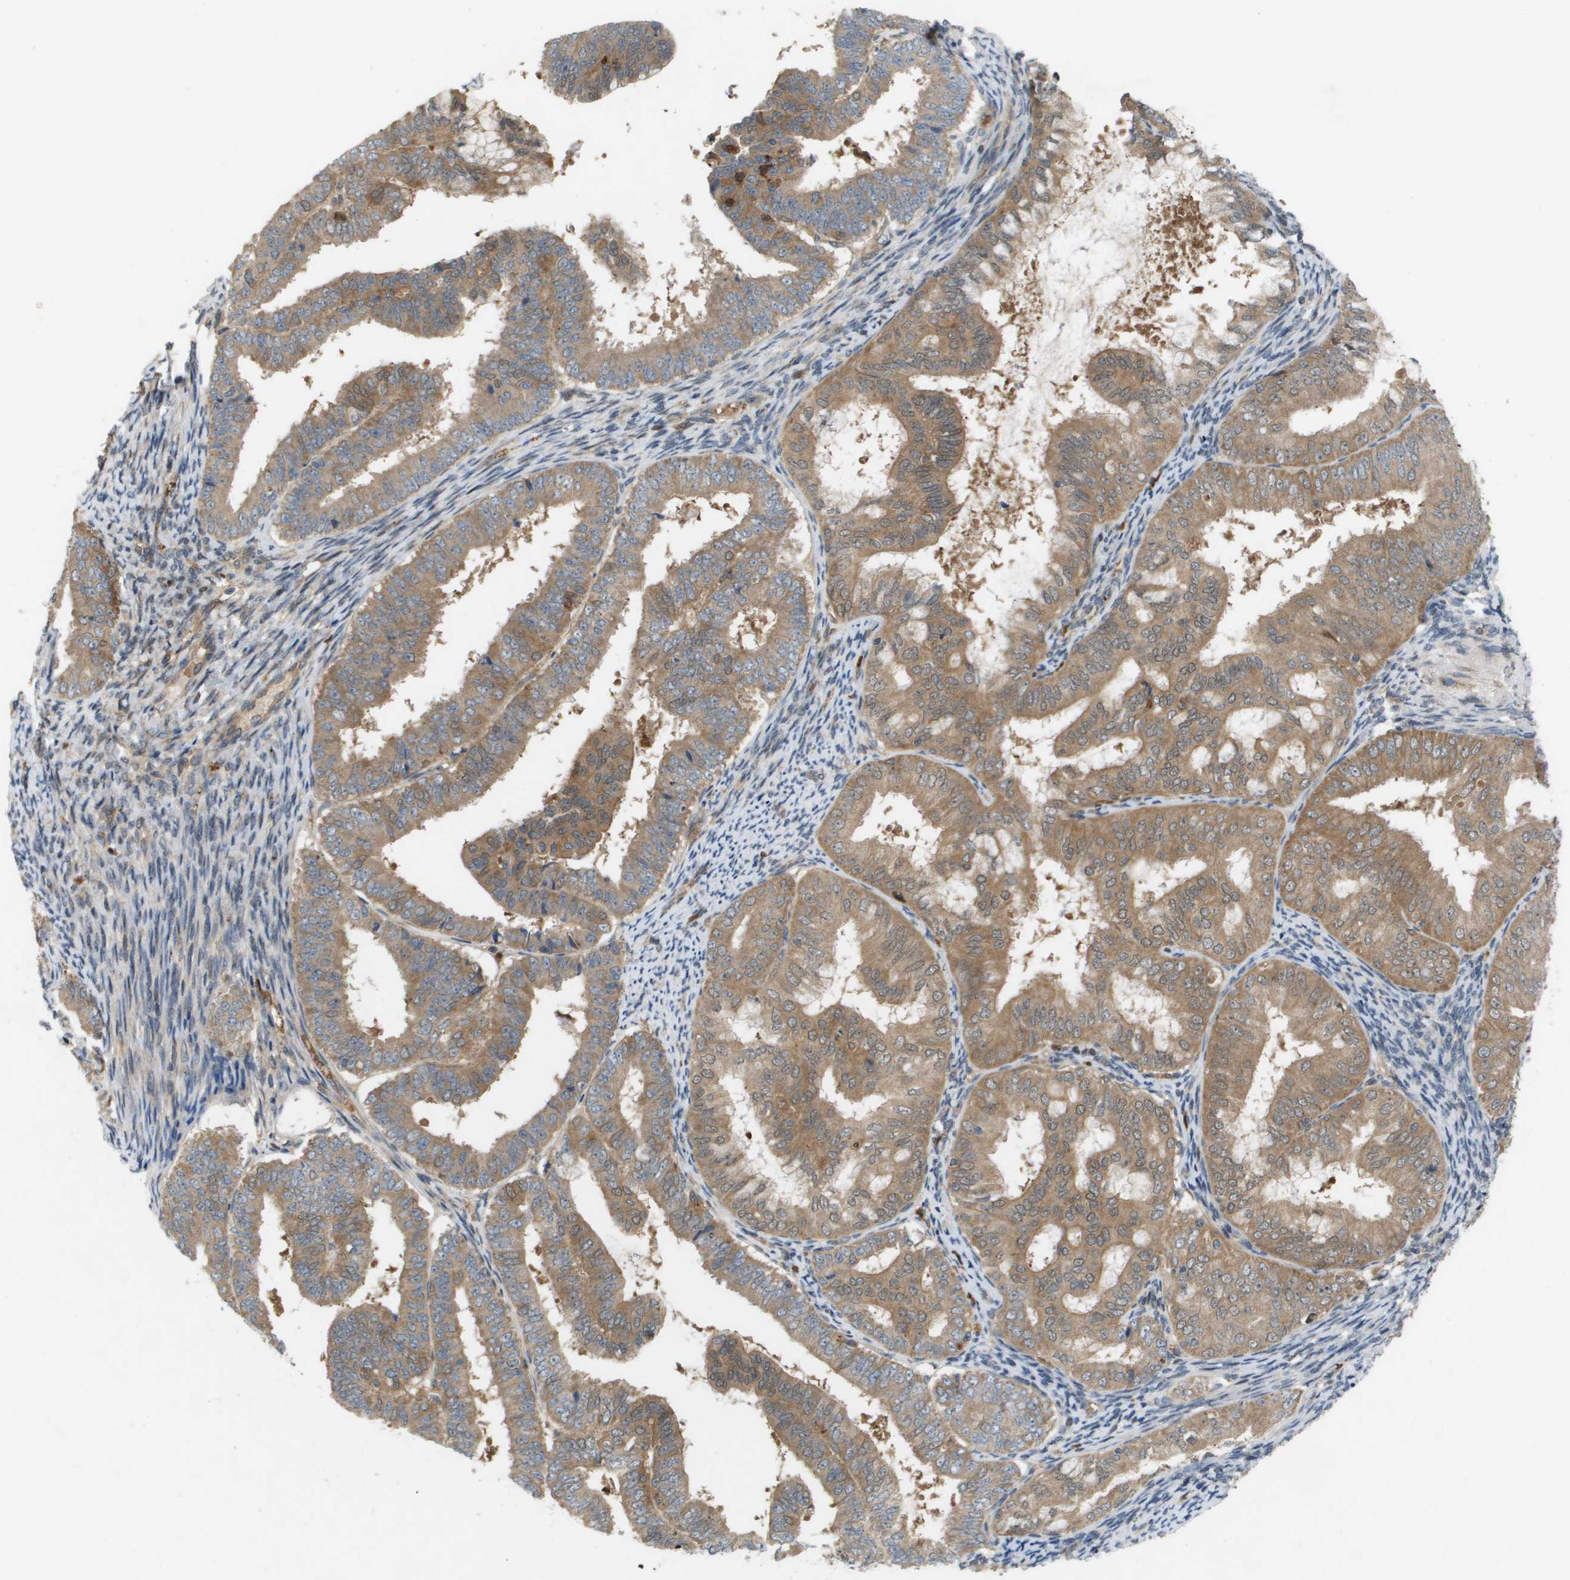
{"staining": {"intensity": "moderate", "quantity": ">75%", "location": "cytoplasmic/membranous"}, "tissue": "endometrial cancer", "cell_type": "Tumor cells", "image_type": "cancer", "snomed": [{"axis": "morphology", "description": "Adenocarcinoma, NOS"}, {"axis": "topography", "description": "Endometrium"}], "caption": "Protein staining of endometrial adenocarcinoma tissue exhibits moderate cytoplasmic/membranous positivity in approximately >75% of tumor cells.", "gene": "PALD1", "patient": {"sex": "female", "age": 63}}